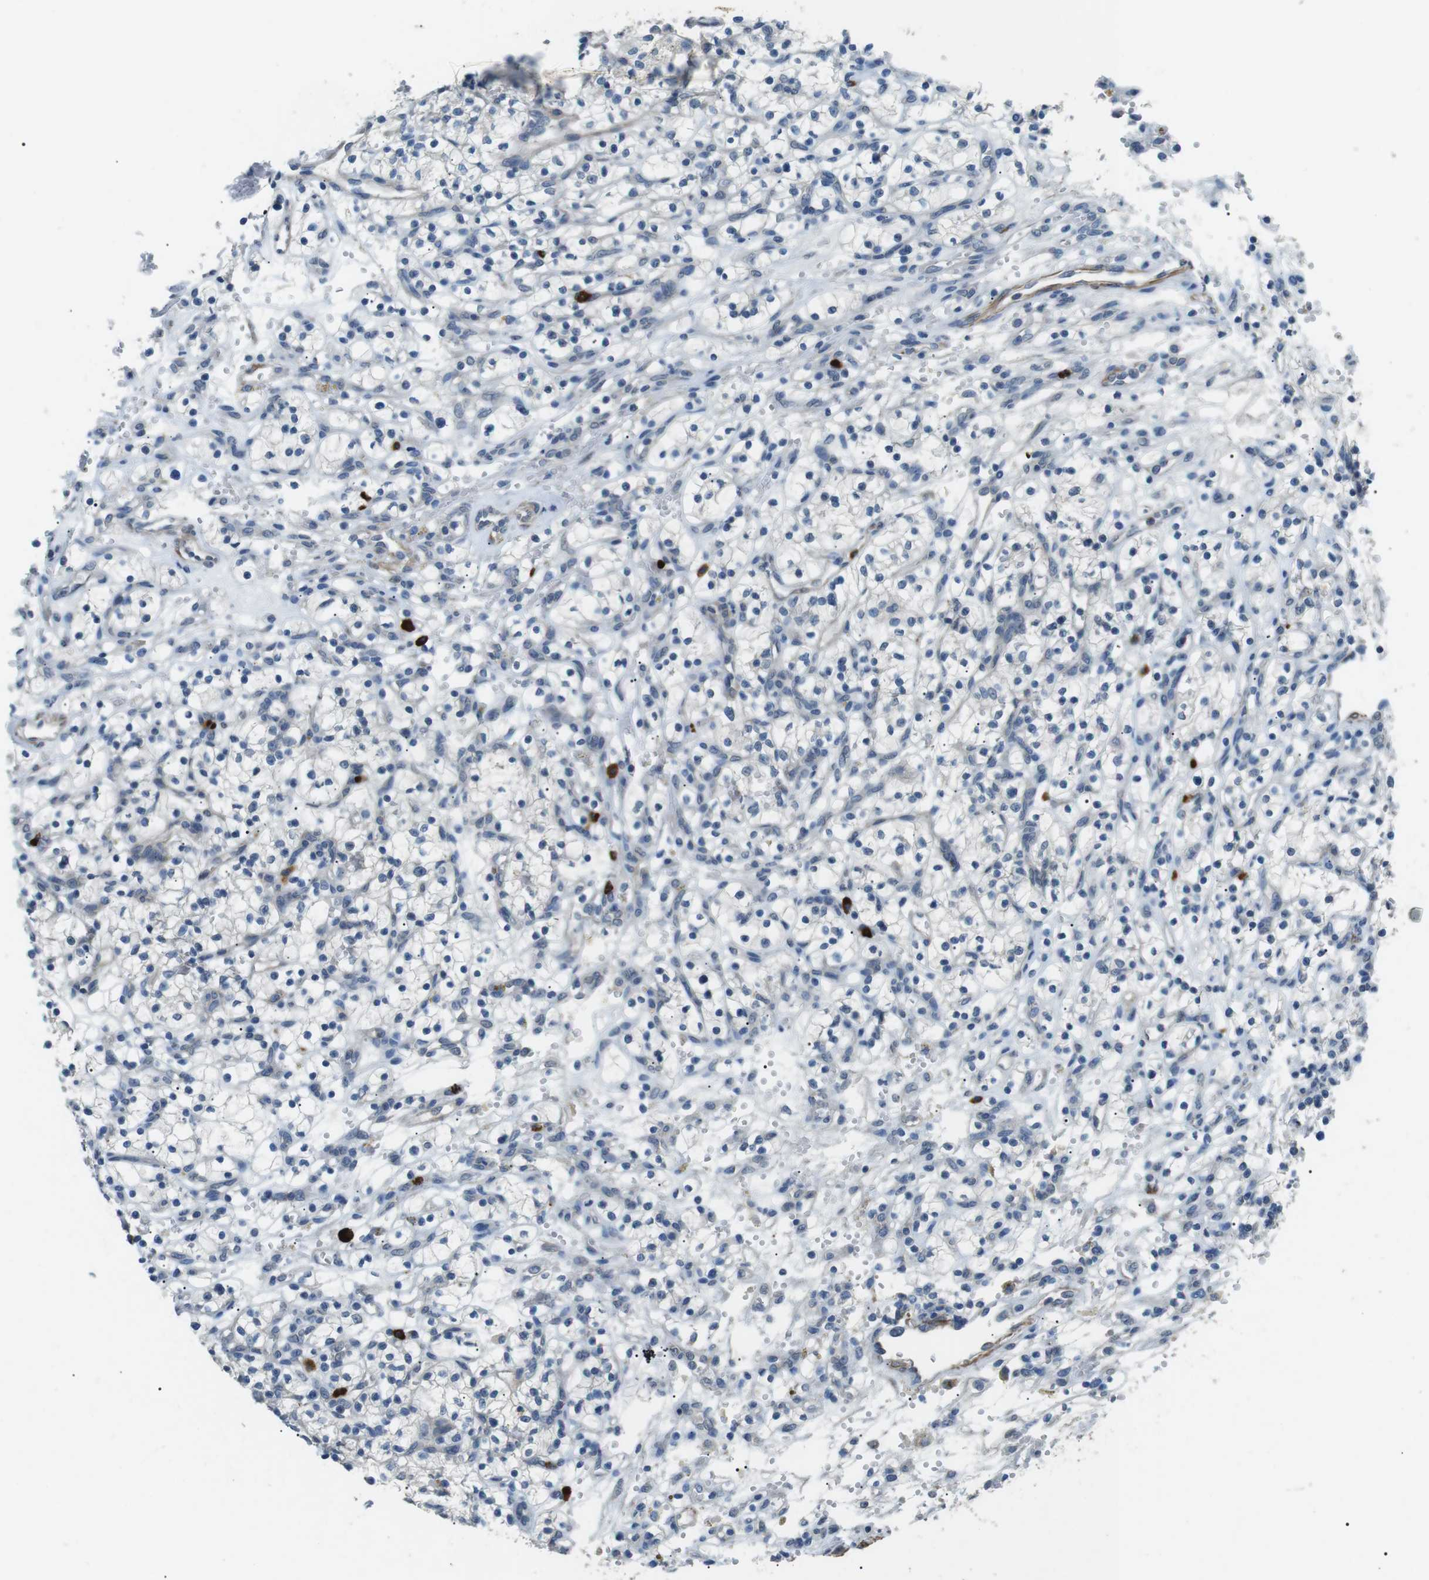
{"staining": {"intensity": "negative", "quantity": "none", "location": "none"}, "tissue": "renal cancer", "cell_type": "Tumor cells", "image_type": "cancer", "snomed": [{"axis": "morphology", "description": "Adenocarcinoma, NOS"}, {"axis": "topography", "description": "Kidney"}], "caption": "High power microscopy image of an immunohistochemistry histopathology image of renal cancer (adenocarcinoma), revealing no significant staining in tumor cells.", "gene": "GZMM", "patient": {"sex": "female", "age": 57}}